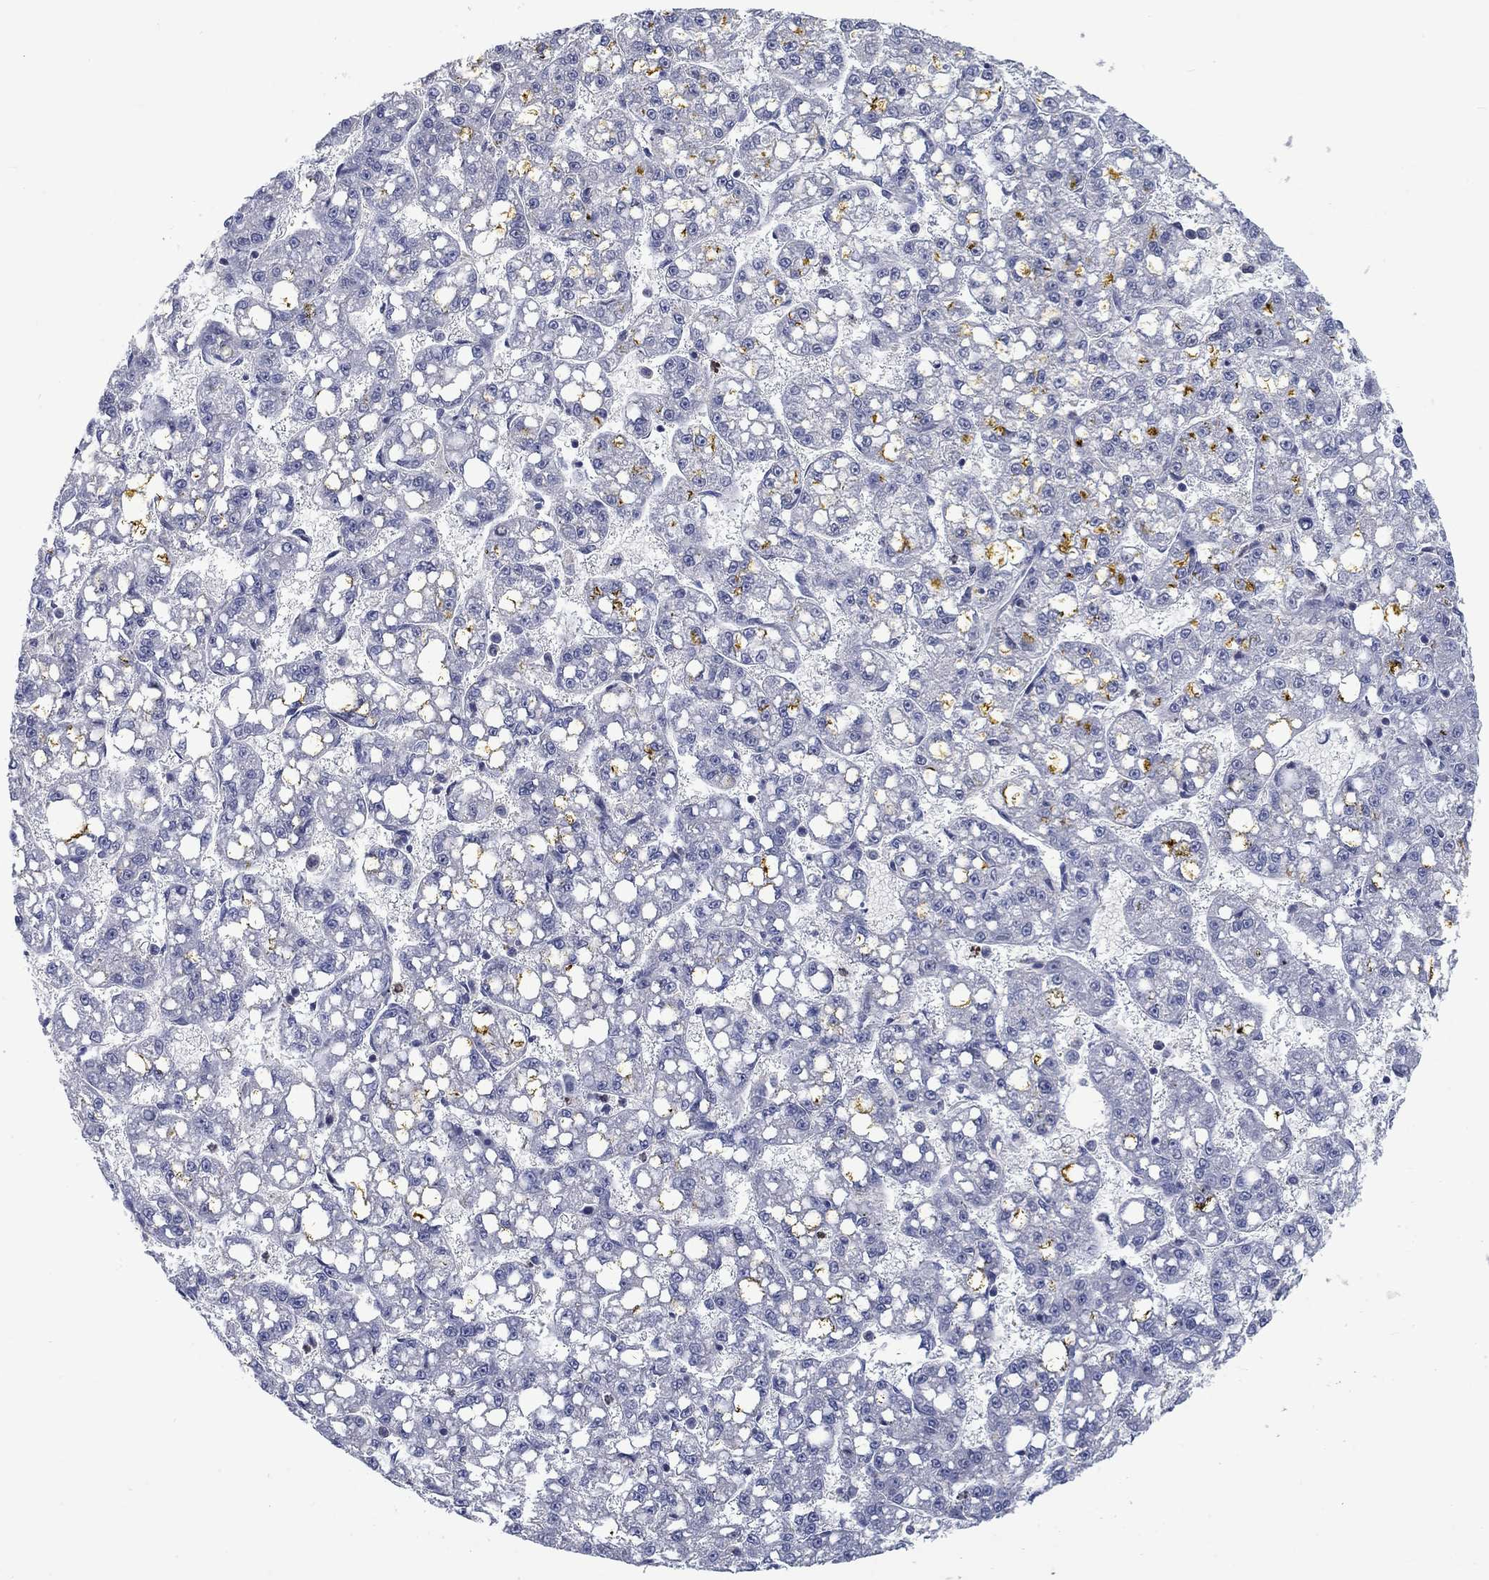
{"staining": {"intensity": "negative", "quantity": "none", "location": "none"}, "tissue": "liver cancer", "cell_type": "Tumor cells", "image_type": "cancer", "snomed": [{"axis": "morphology", "description": "Carcinoma, Hepatocellular, NOS"}, {"axis": "topography", "description": "Liver"}], "caption": "Hepatocellular carcinoma (liver) stained for a protein using IHC displays no staining tumor cells.", "gene": "KIF15", "patient": {"sex": "female", "age": 65}}